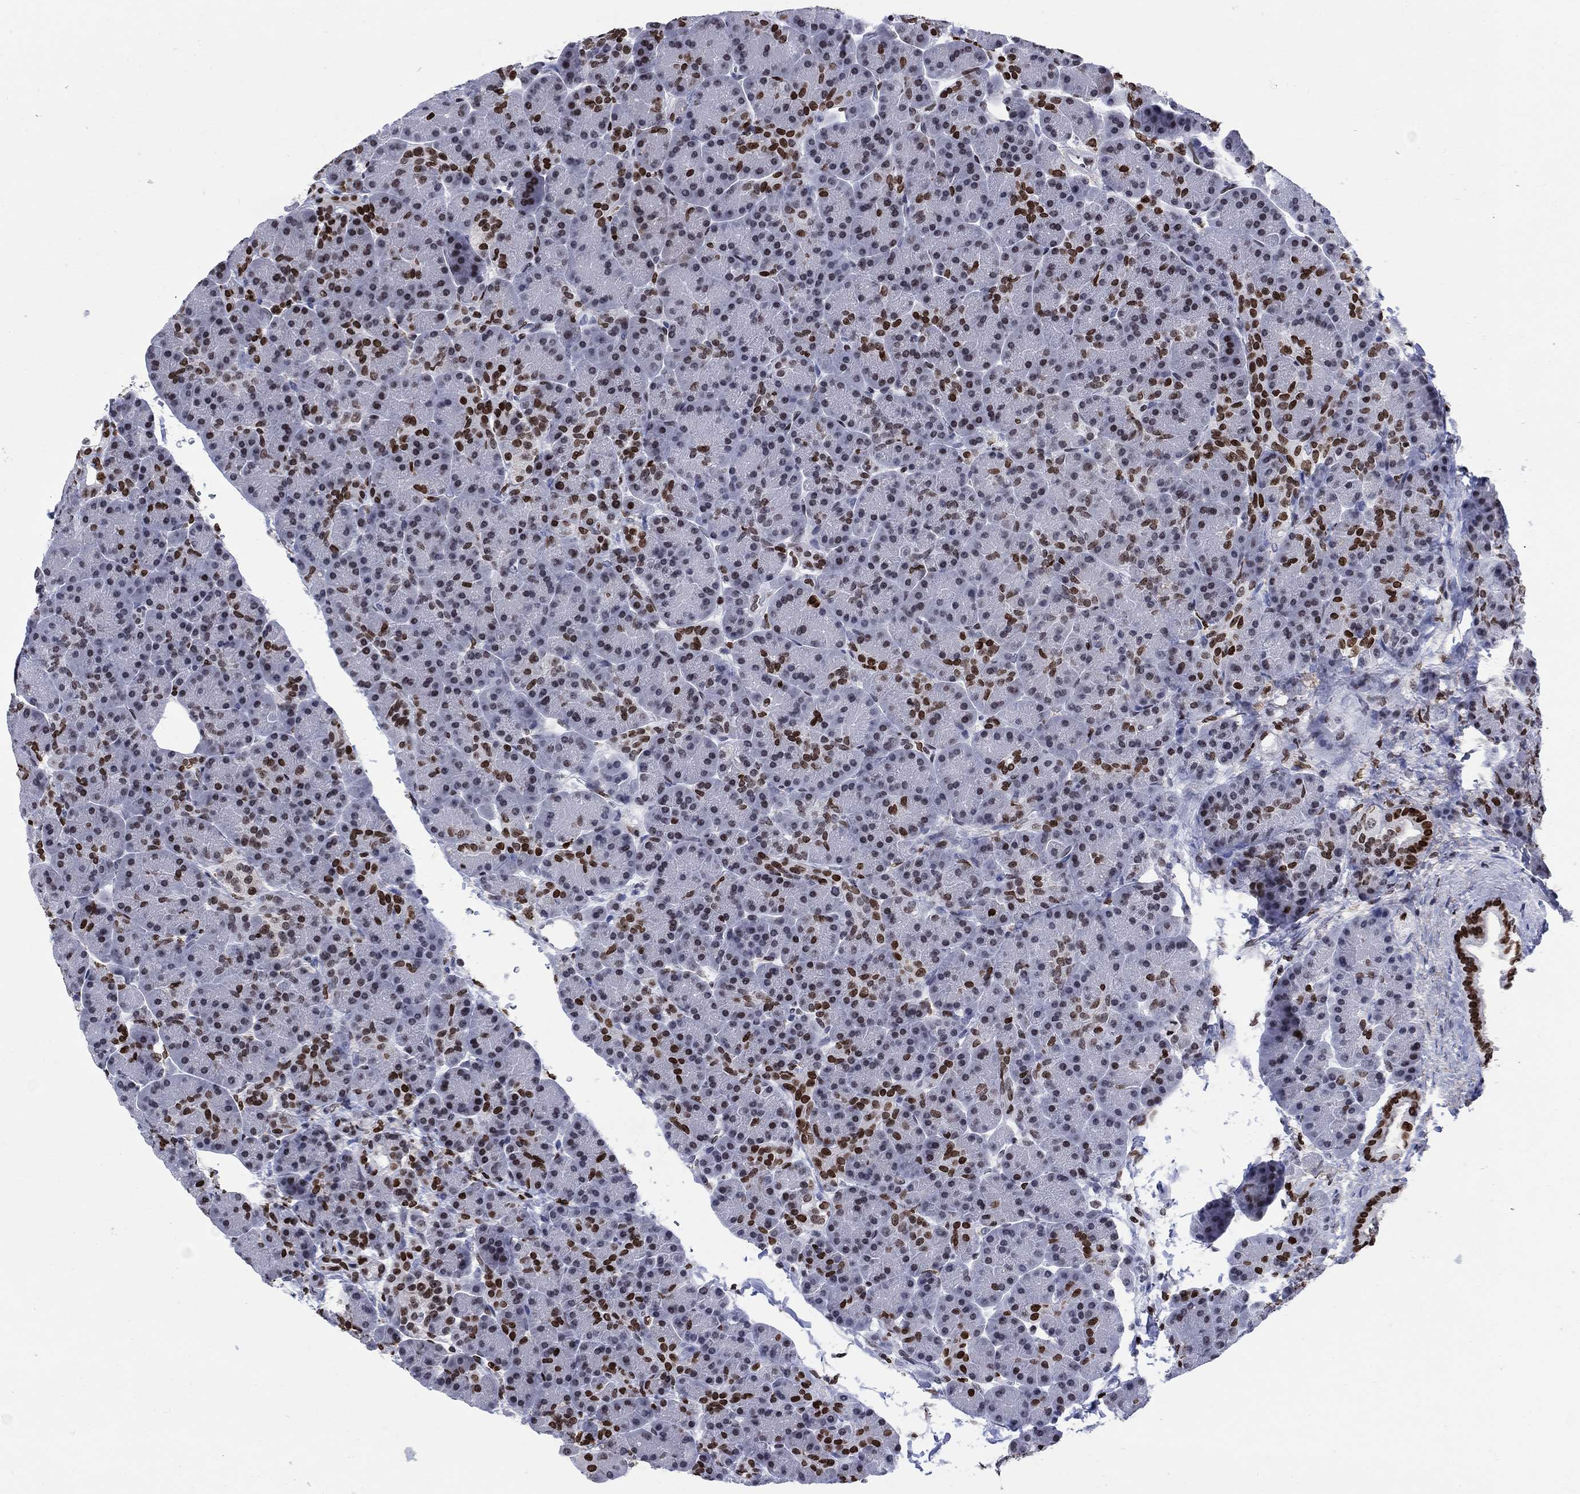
{"staining": {"intensity": "strong", "quantity": "<25%", "location": "nuclear"}, "tissue": "pancreas", "cell_type": "Exocrine glandular cells", "image_type": "normal", "snomed": [{"axis": "morphology", "description": "Normal tissue, NOS"}, {"axis": "topography", "description": "Pancreas"}], "caption": "This micrograph displays immunohistochemistry staining of unremarkable human pancreas, with medium strong nuclear staining in about <25% of exocrine glandular cells.", "gene": "HMGA1", "patient": {"sex": "female", "age": 63}}